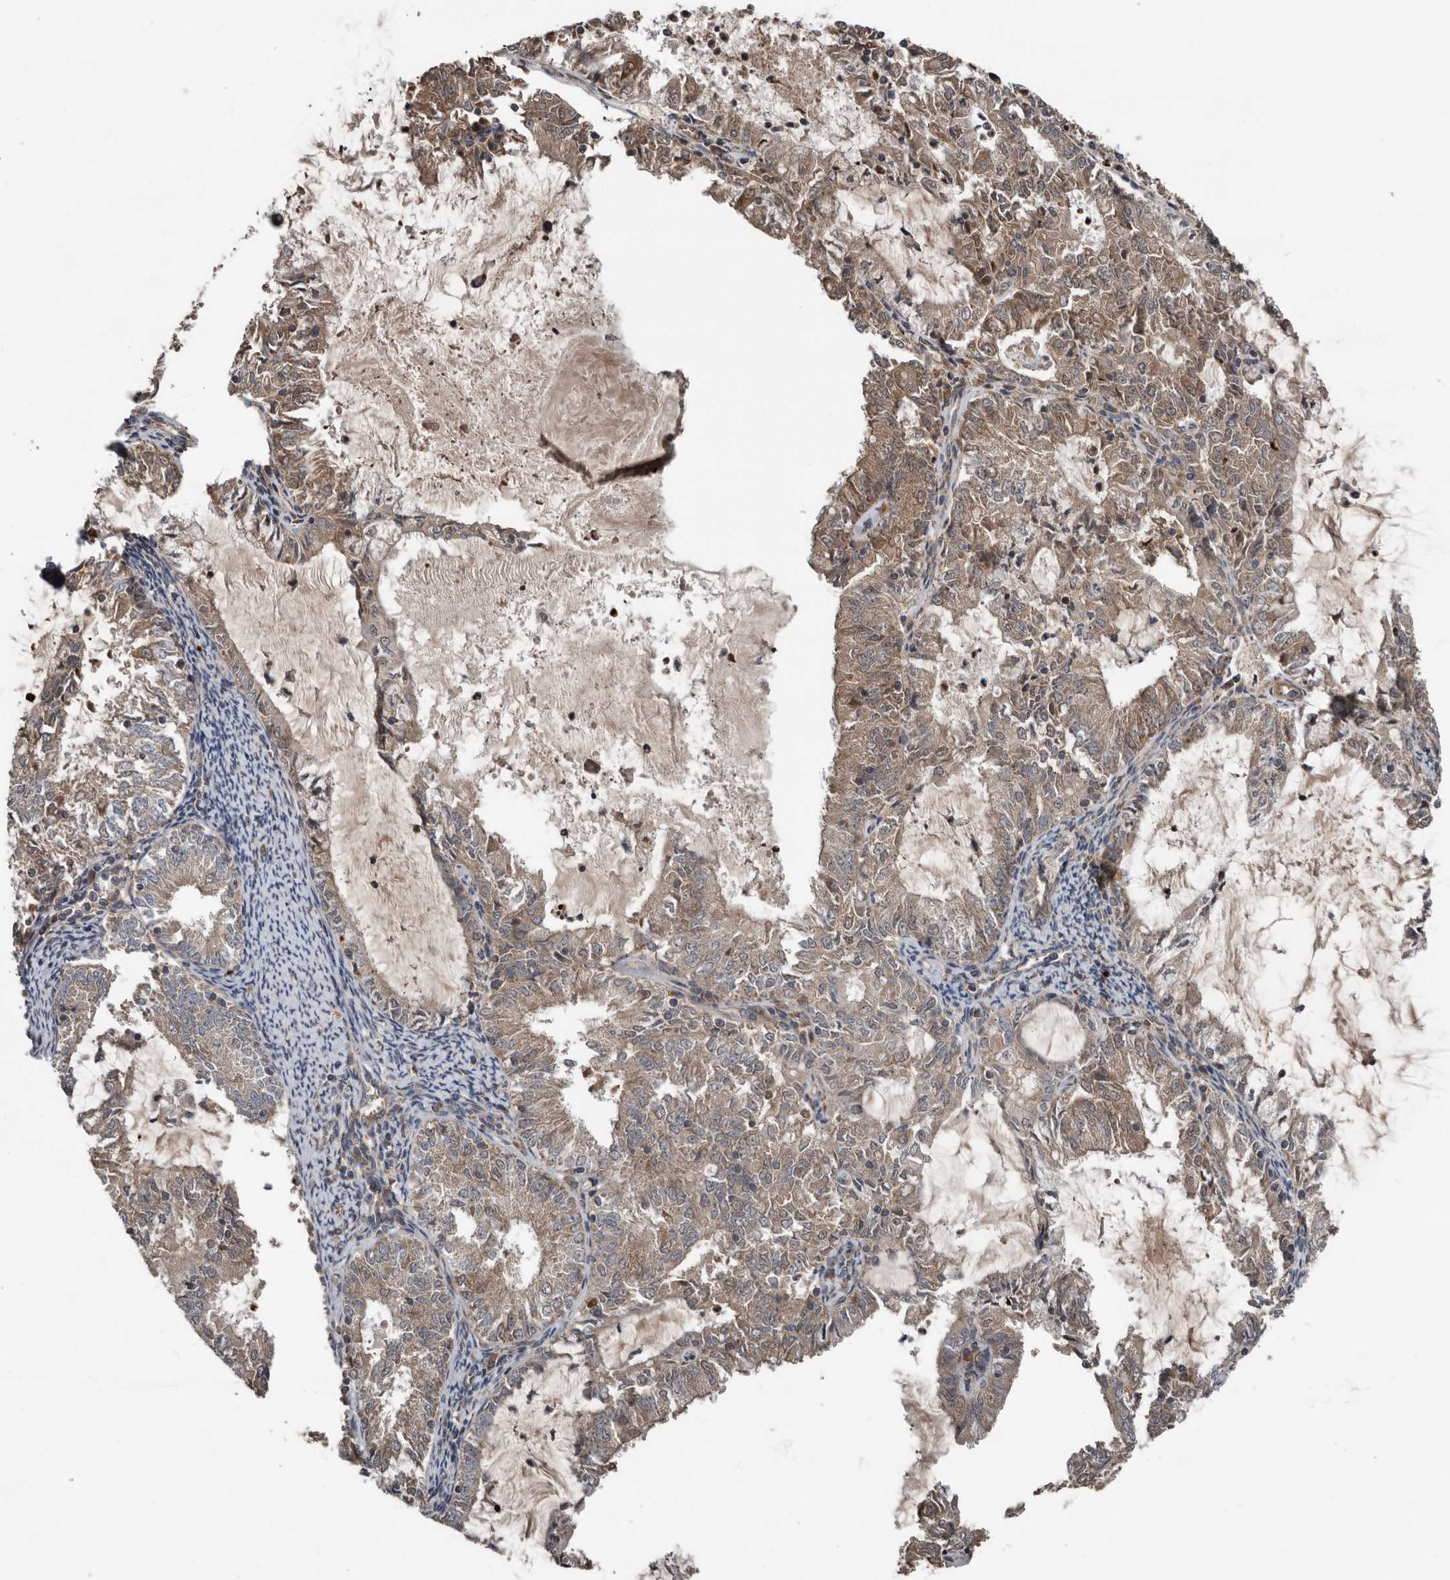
{"staining": {"intensity": "weak", "quantity": "25%-75%", "location": "cytoplasmic/membranous"}, "tissue": "endometrial cancer", "cell_type": "Tumor cells", "image_type": "cancer", "snomed": [{"axis": "morphology", "description": "Adenocarcinoma, NOS"}, {"axis": "topography", "description": "Endometrium"}], "caption": "DAB (3,3'-diaminobenzidine) immunohistochemical staining of human endometrial adenocarcinoma reveals weak cytoplasmic/membranous protein staining in about 25%-75% of tumor cells.", "gene": "DNAJB4", "patient": {"sex": "female", "age": 57}}